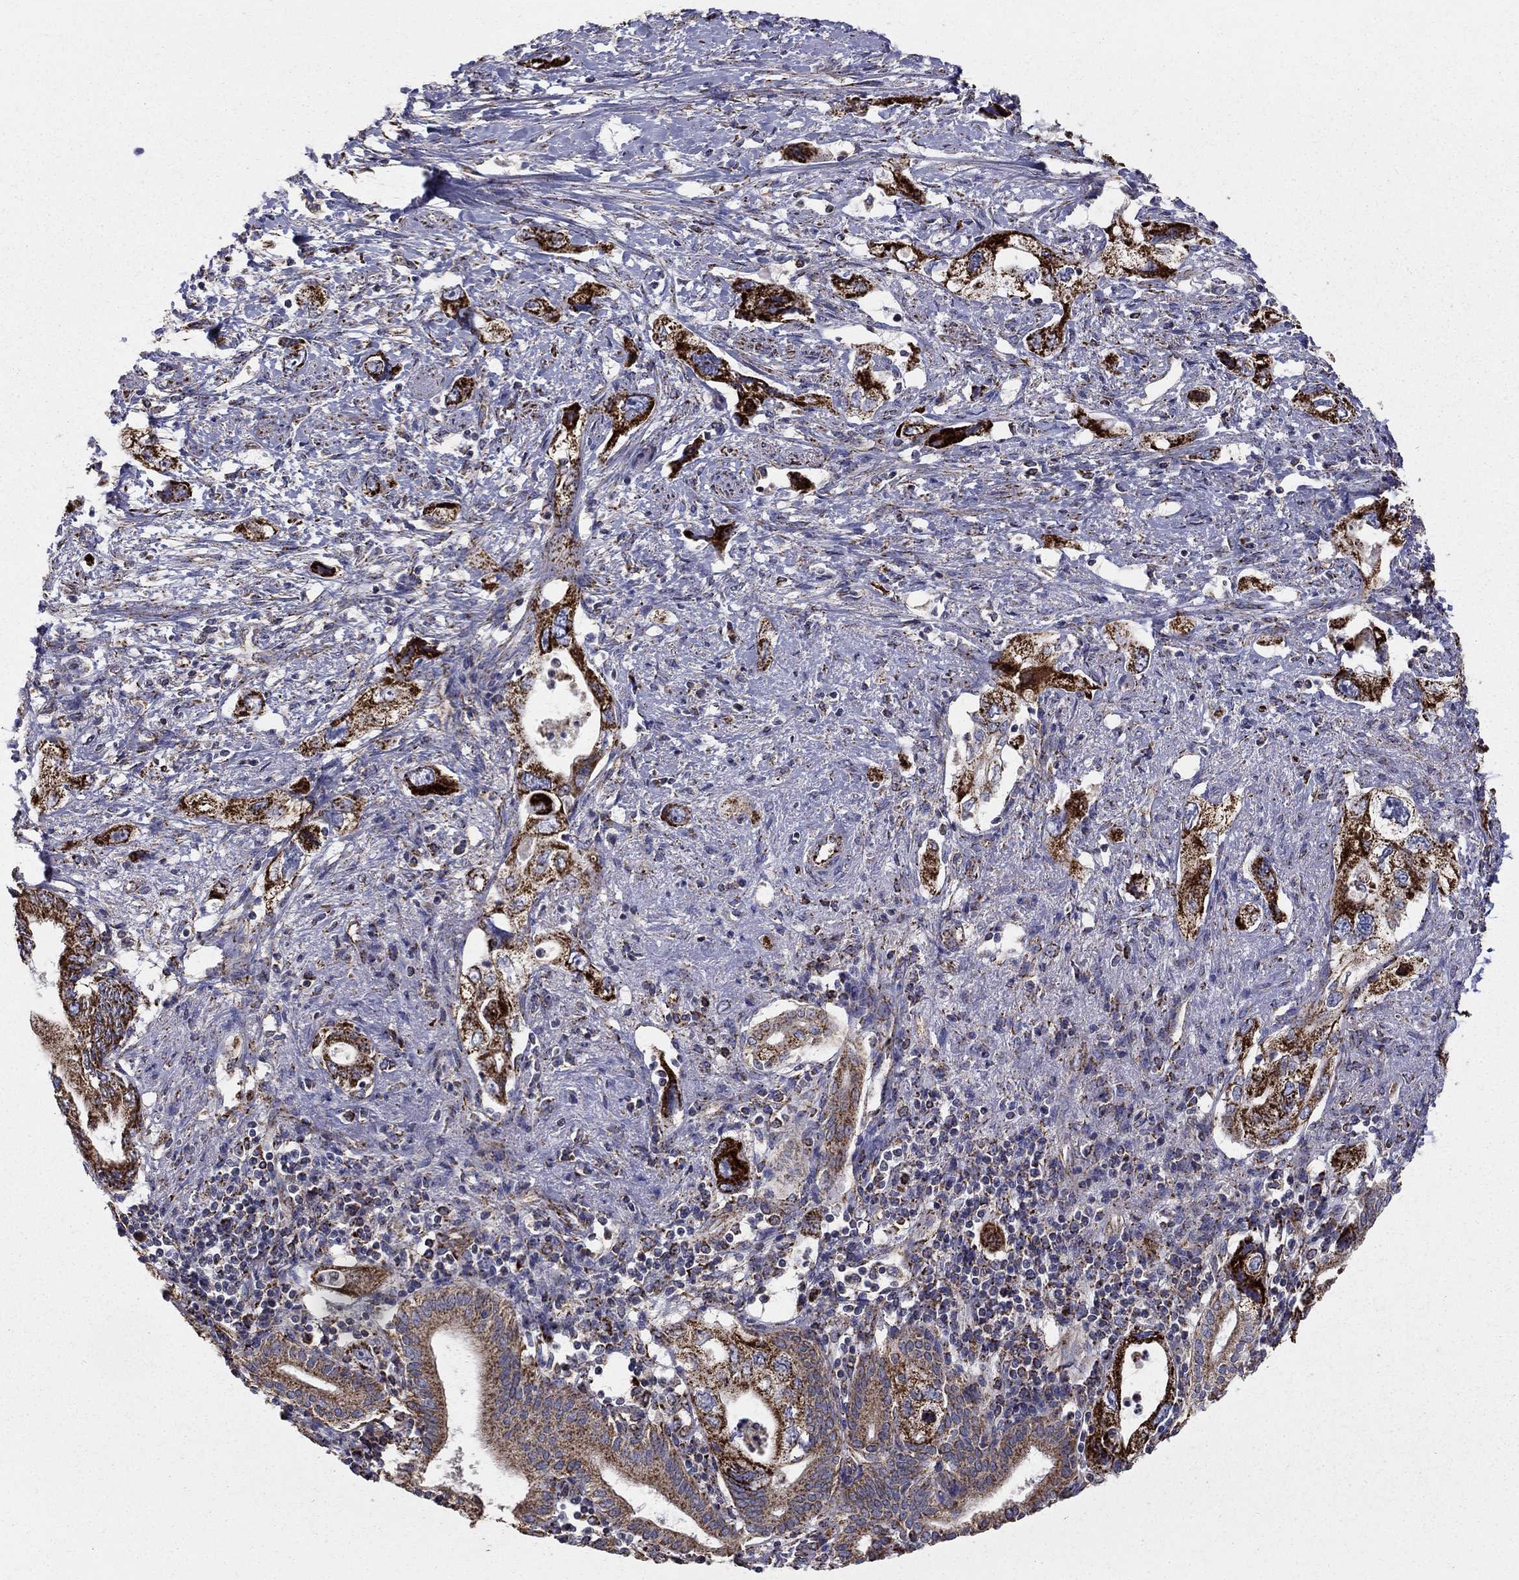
{"staining": {"intensity": "strong", "quantity": ">75%", "location": "cytoplasmic/membranous"}, "tissue": "pancreatic cancer", "cell_type": "Tumor cells", "image_type": "cancer", "snomed": [{"axis": "morphology", "description": "Adenocarcinoma, NOS"}, {"axis": "topography", "description": "Pancreas"}], "caption": "The micrograph exhibits staining of adenocarcinoma (pancreatic), revealing strong cytoplasmic/membranous protein positivity (brown color) within tumor cells.", "gene": "GCSH", "patient": {"sex": "female", "age": 73}}